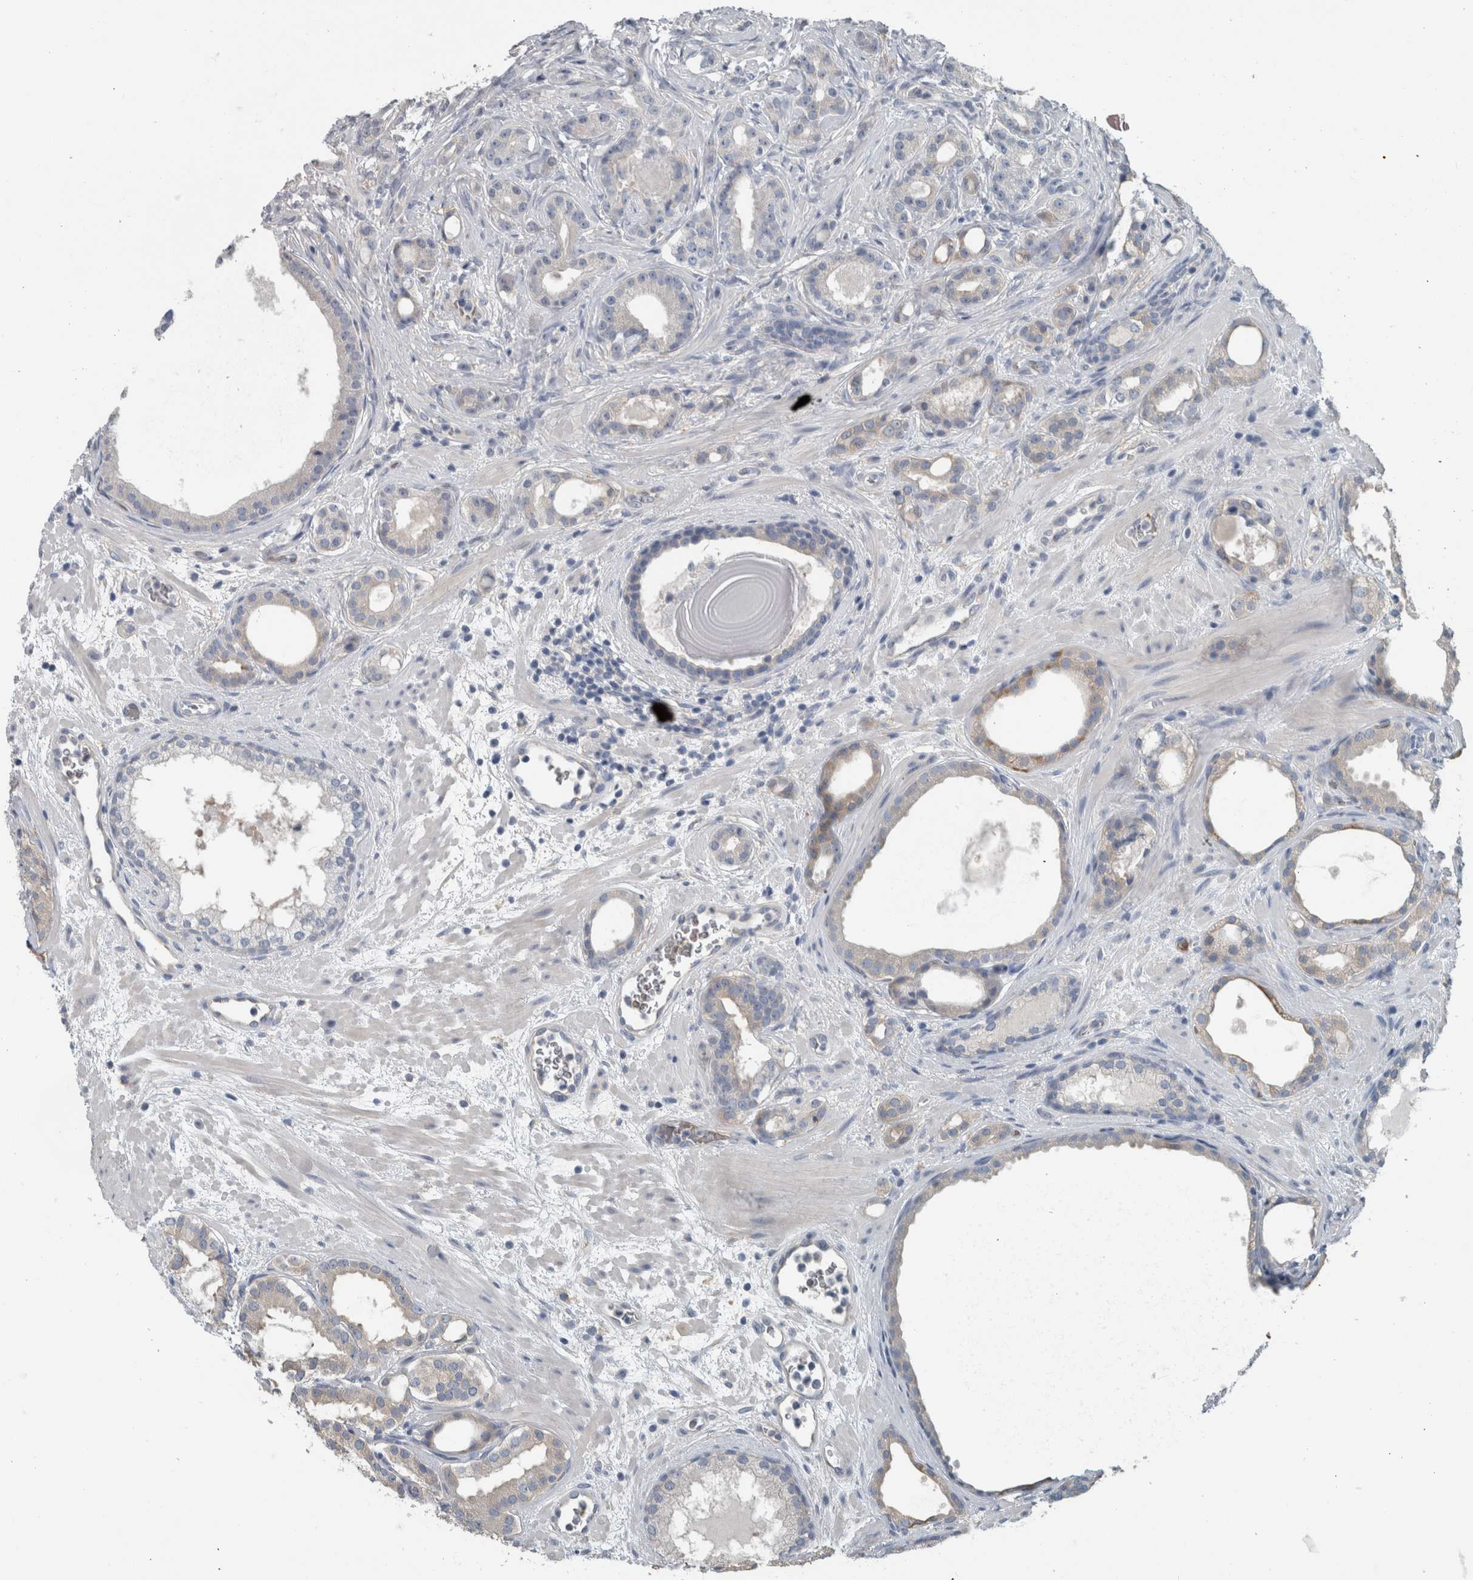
{"staining": {"intensity": "weak", "quantity": "<25%", "location": "cytoplasmic/membranous"}, "tissue": "prostate cancer", "cell_type": "Tumor cells", "image_type": "cancer", "snomed": [{"axis": "morphology", "description": "Adenocarcinoma, High grade"}, {"axis": "topography", "description": "Prostate"}], "caption": "A high-resolution histopathology image shows immunohistochemistry (IHC) staining of prostate cancer (high-grade adenocarcinoma), which reveals no significant staining in tumor cells.", "gene": "SH3GL2", "patient": {"sex": "male", "age": 60}}